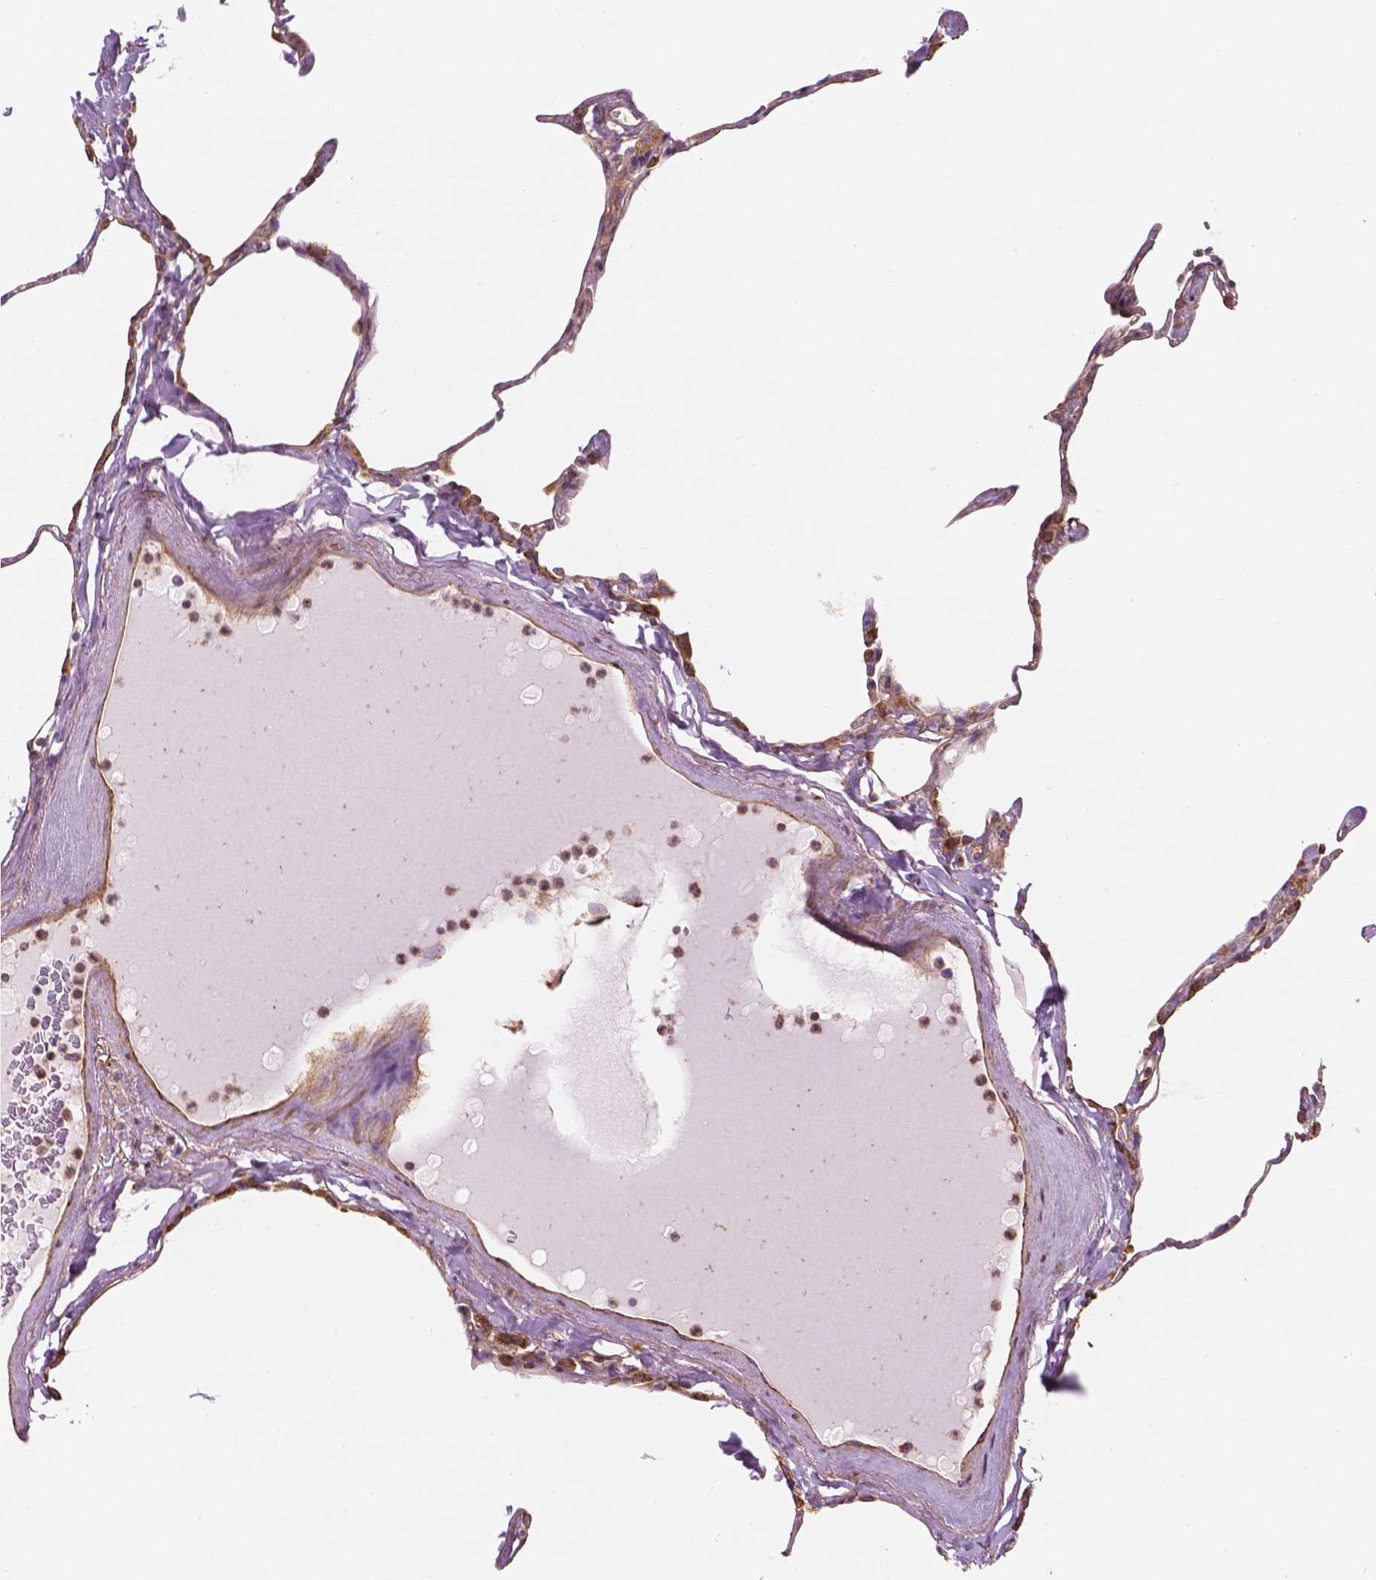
{"staining": {"intensity": "moderate", "quantity": "25%-75%", "location": "cytoplasmic/membranous"}, "tissue": "lung", "cell_type": "Alveolar cells", "image_type": "normal", "snomed": [{"axis": "morphology", "description": "Normal tissue, NOS"}, {"axis": "topography", "description": "Lung"}], "caption": "Moderate cytoplasmic/membranous staining for a protein is identified in approximately 25%-75% of alveolar cells of unremarkable lung using IHC.", "gene": "SURF4", "patient": {"sex": "male", "age": 65}}